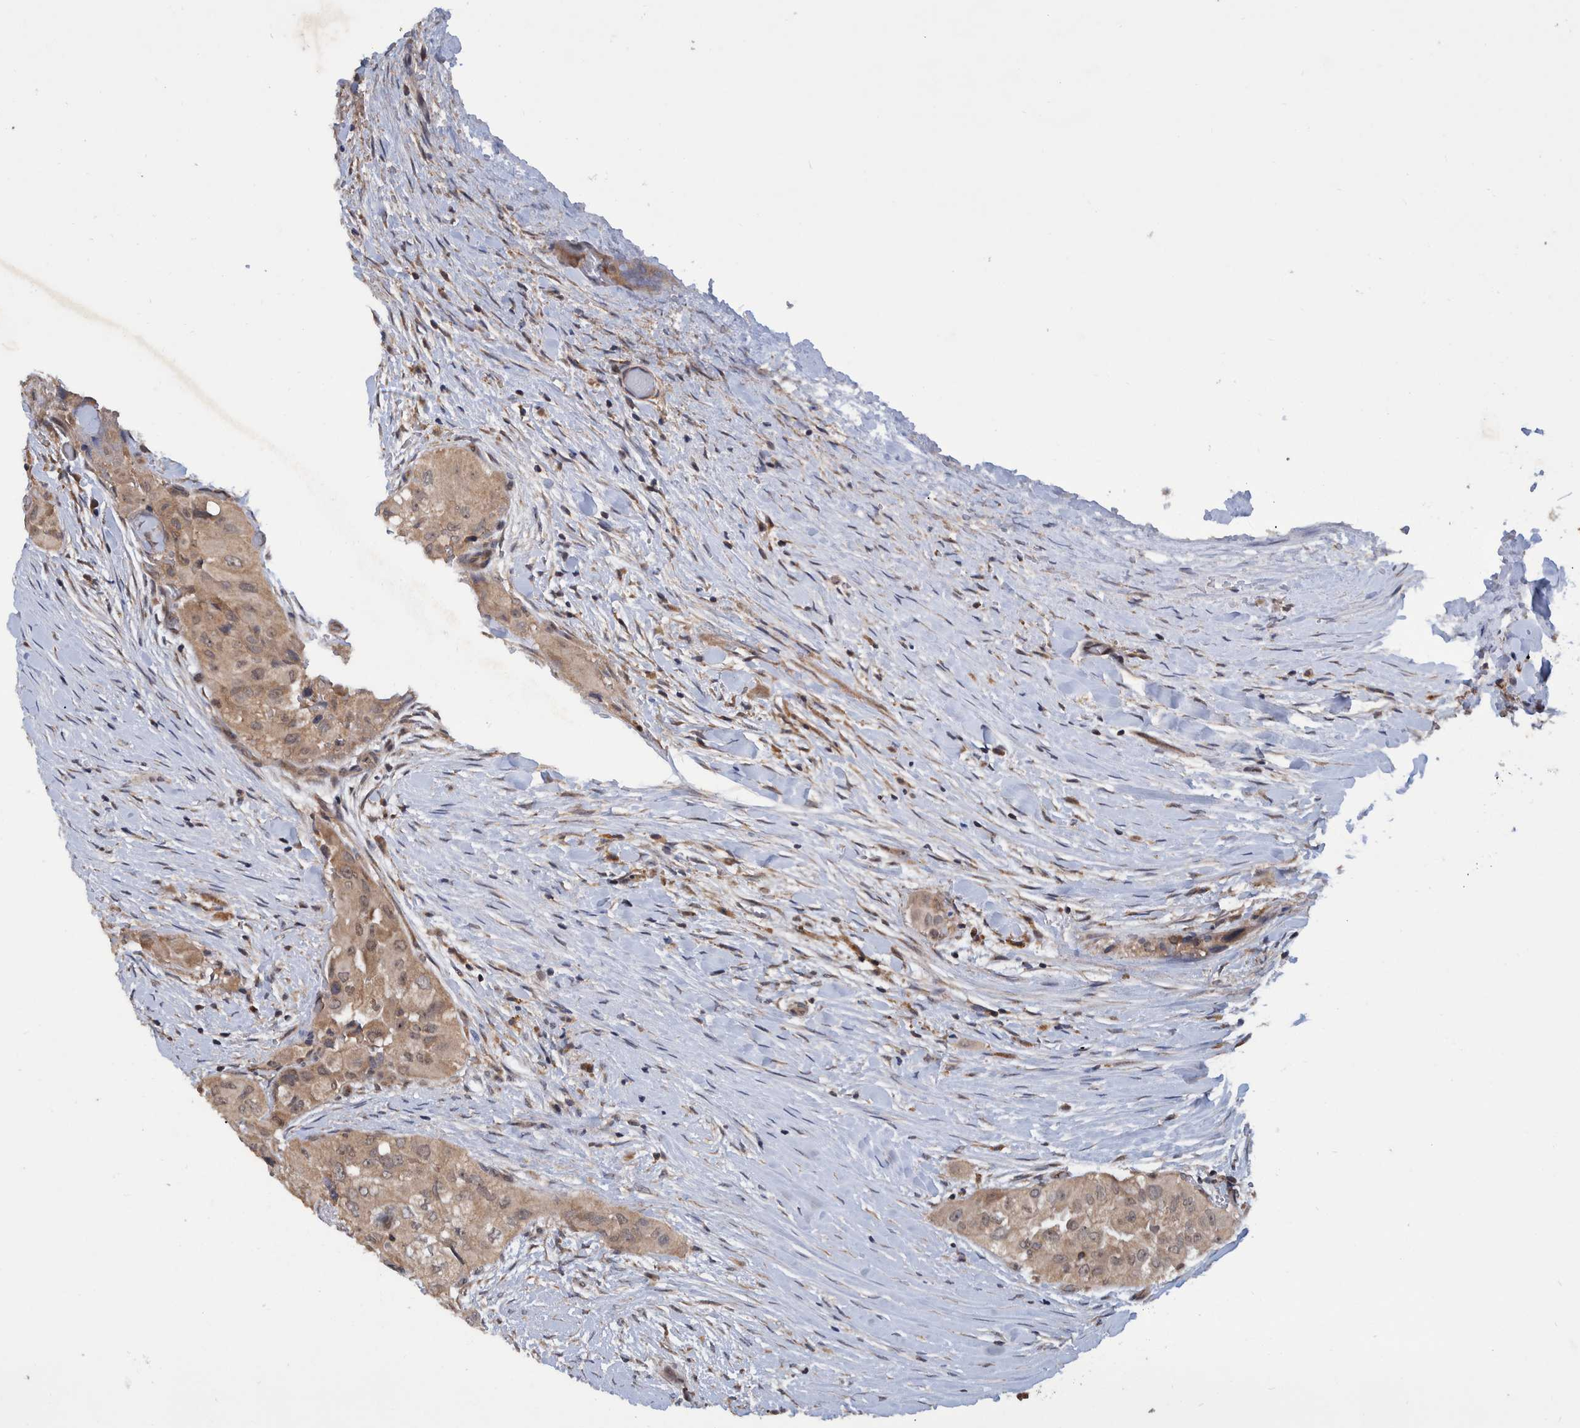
{"staining": {"intensity": "weak", "quantity": ">75%", "location": "cytoplasmic/membranous"}, "tissue": "thyroid cancer", "cell_type": "Tumor cells", "image_type": "cancer", "snomed": [{"axis": "morphology", "description": "Papillary adenocarcinoma, NOS"}, {"axis": "topography", "description": "Thyroid gland"}], "caption": "The micrograph exhibits staining of thyroid cancer, revealing weak cytoplasmic/membranous protein staining (brown color) within tumor cells.", "gene": "PLPBP", "patient": {"sex": "female", "age": 59}}